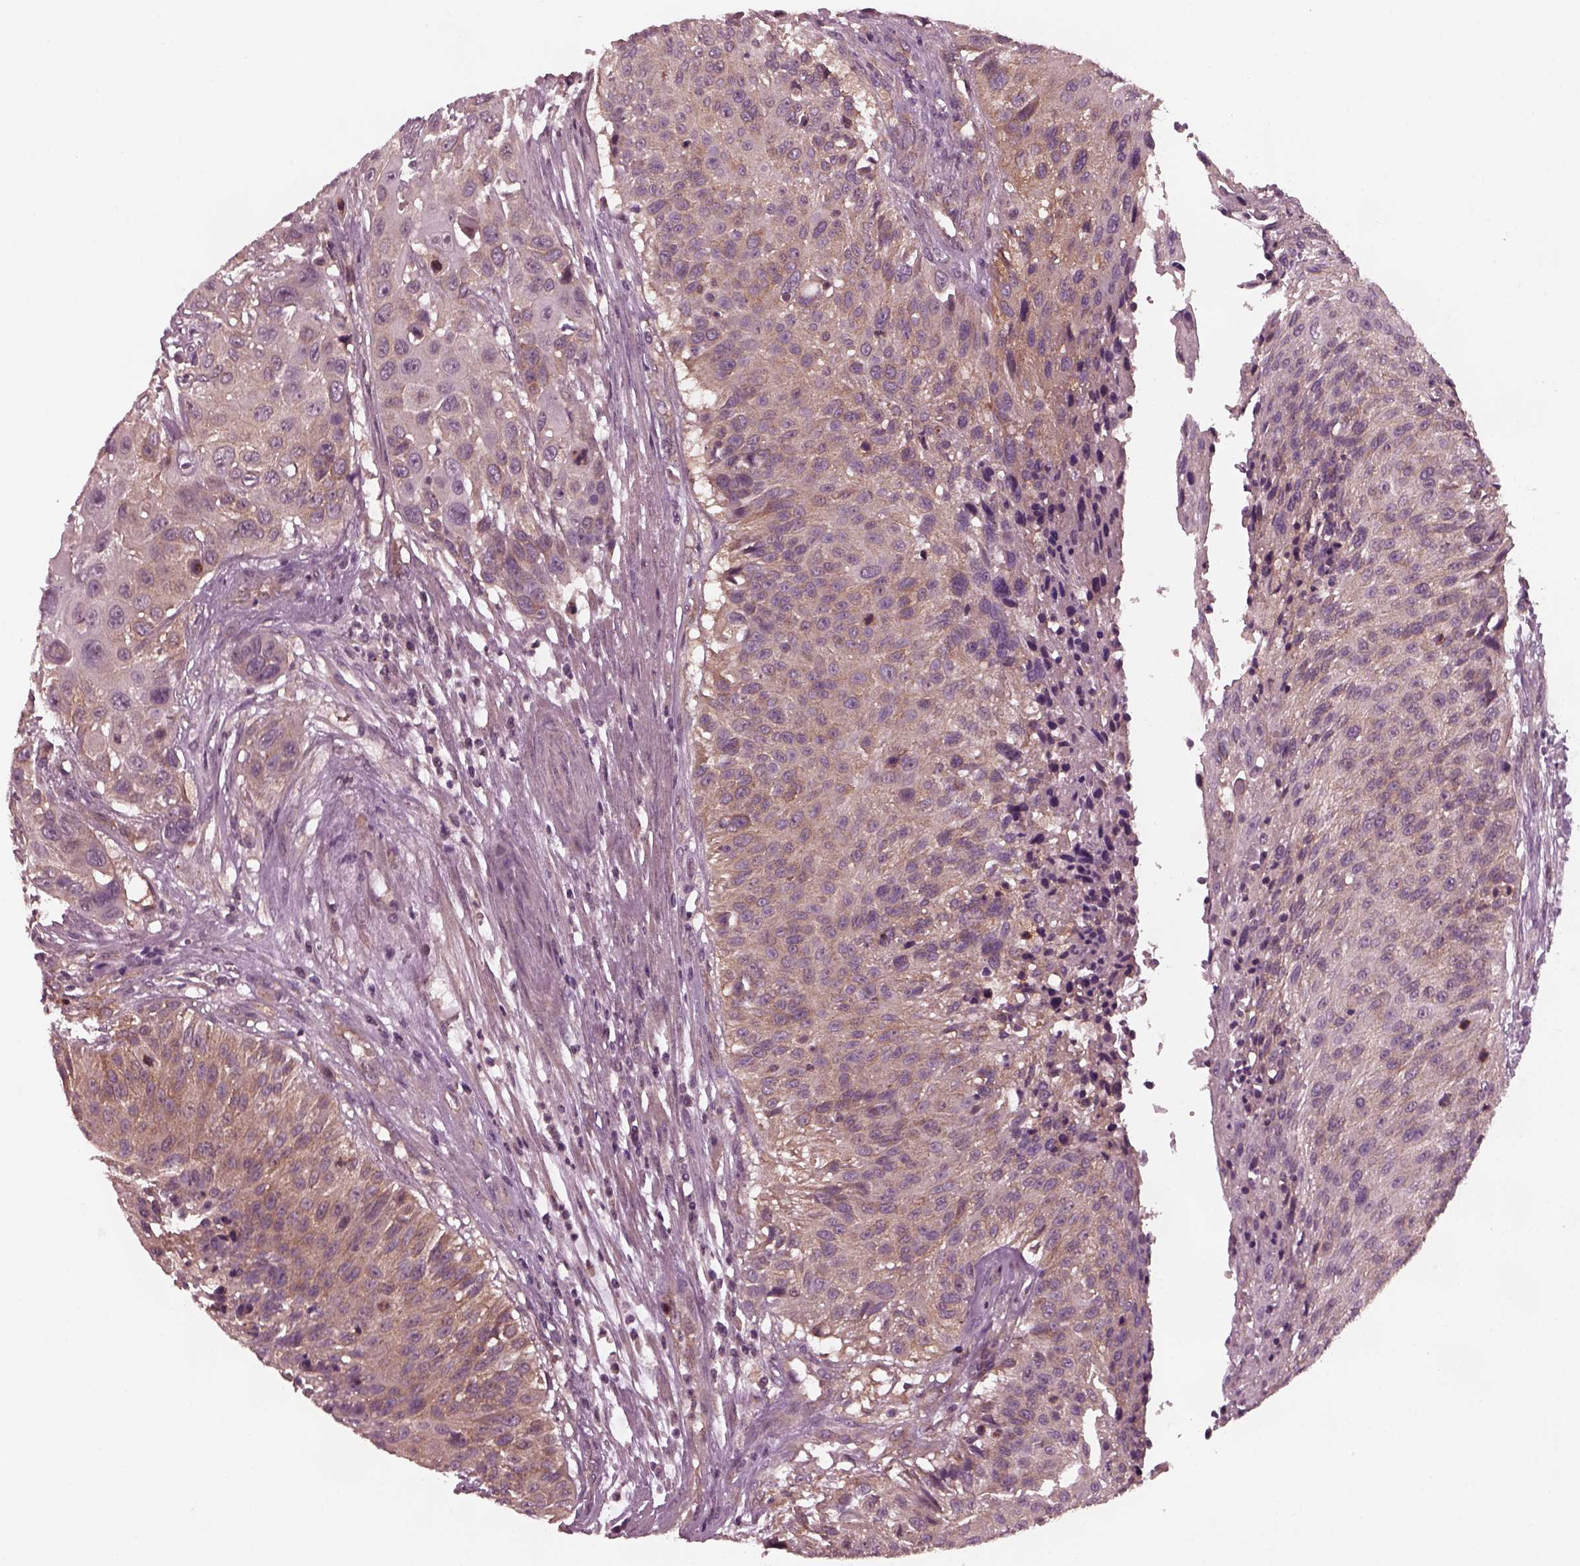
{"staining": {"intensity": "moderate", "quantity": "25%-75%", "location": "cytoplasmic/membranous"}, "tissue": "urothelial cancer", "cell_type": "Tumor cells", "image_type": "cancer", "snomed": [{"axis": "morphology", "description": "Urothelial carcinoma, NOS"}, {"axis": "topography", "description": "Urinary bladder"}], "caption": "The image demonstrates a brown stain indicating the presence of a protein in the cytoplasmic/membranous of tumor cells in transitional cell carcinoma.", "gene": "TUBG1", "patient": {"sex": "male", "age": 55}}